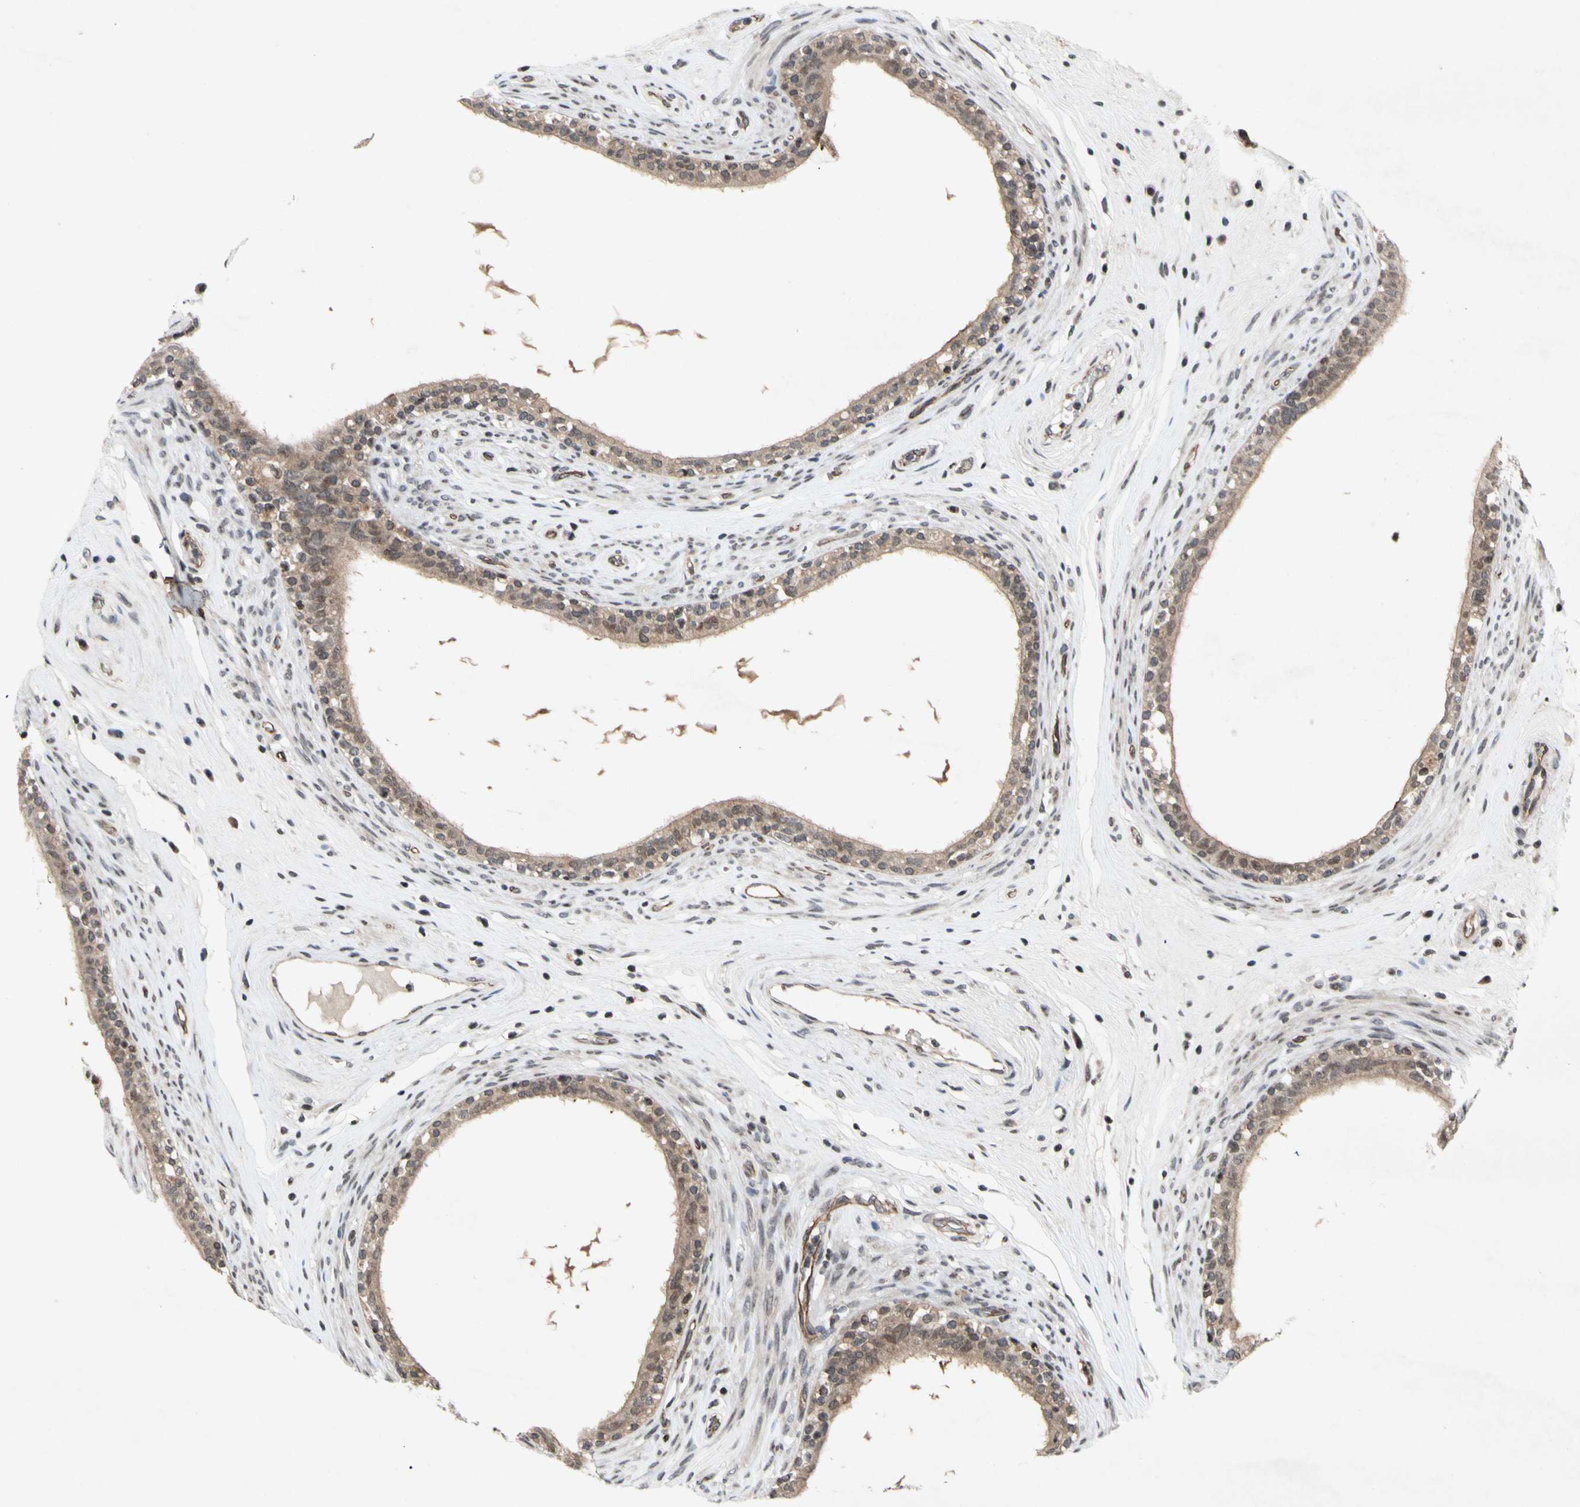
{"staining": {"intensity": "weak", "quantity": "25%-75%", "location": "cytoplasmic/membranous,nuclear"}, "tissue": "epididymis", "cell_type": "Glandular cells", "image_type": "normal", "snomed": [{"axis": "morphology", "description": "Normal tissue, NOS"}, {"axis": "morphology", "description": "Inflammation, NOS"}, {"axis": "topography", "description": "Epididymis"}], "caption": "A low amount of weak cytoplasmic/membranous,nuclear staining is seen in about 25%-75% of glandular cells in normal epididymis. (Brightfield microscopy of DAB IHC at high magnification).", "gene": "XPO1", "patient": {"sex": "male", "age": 84}}